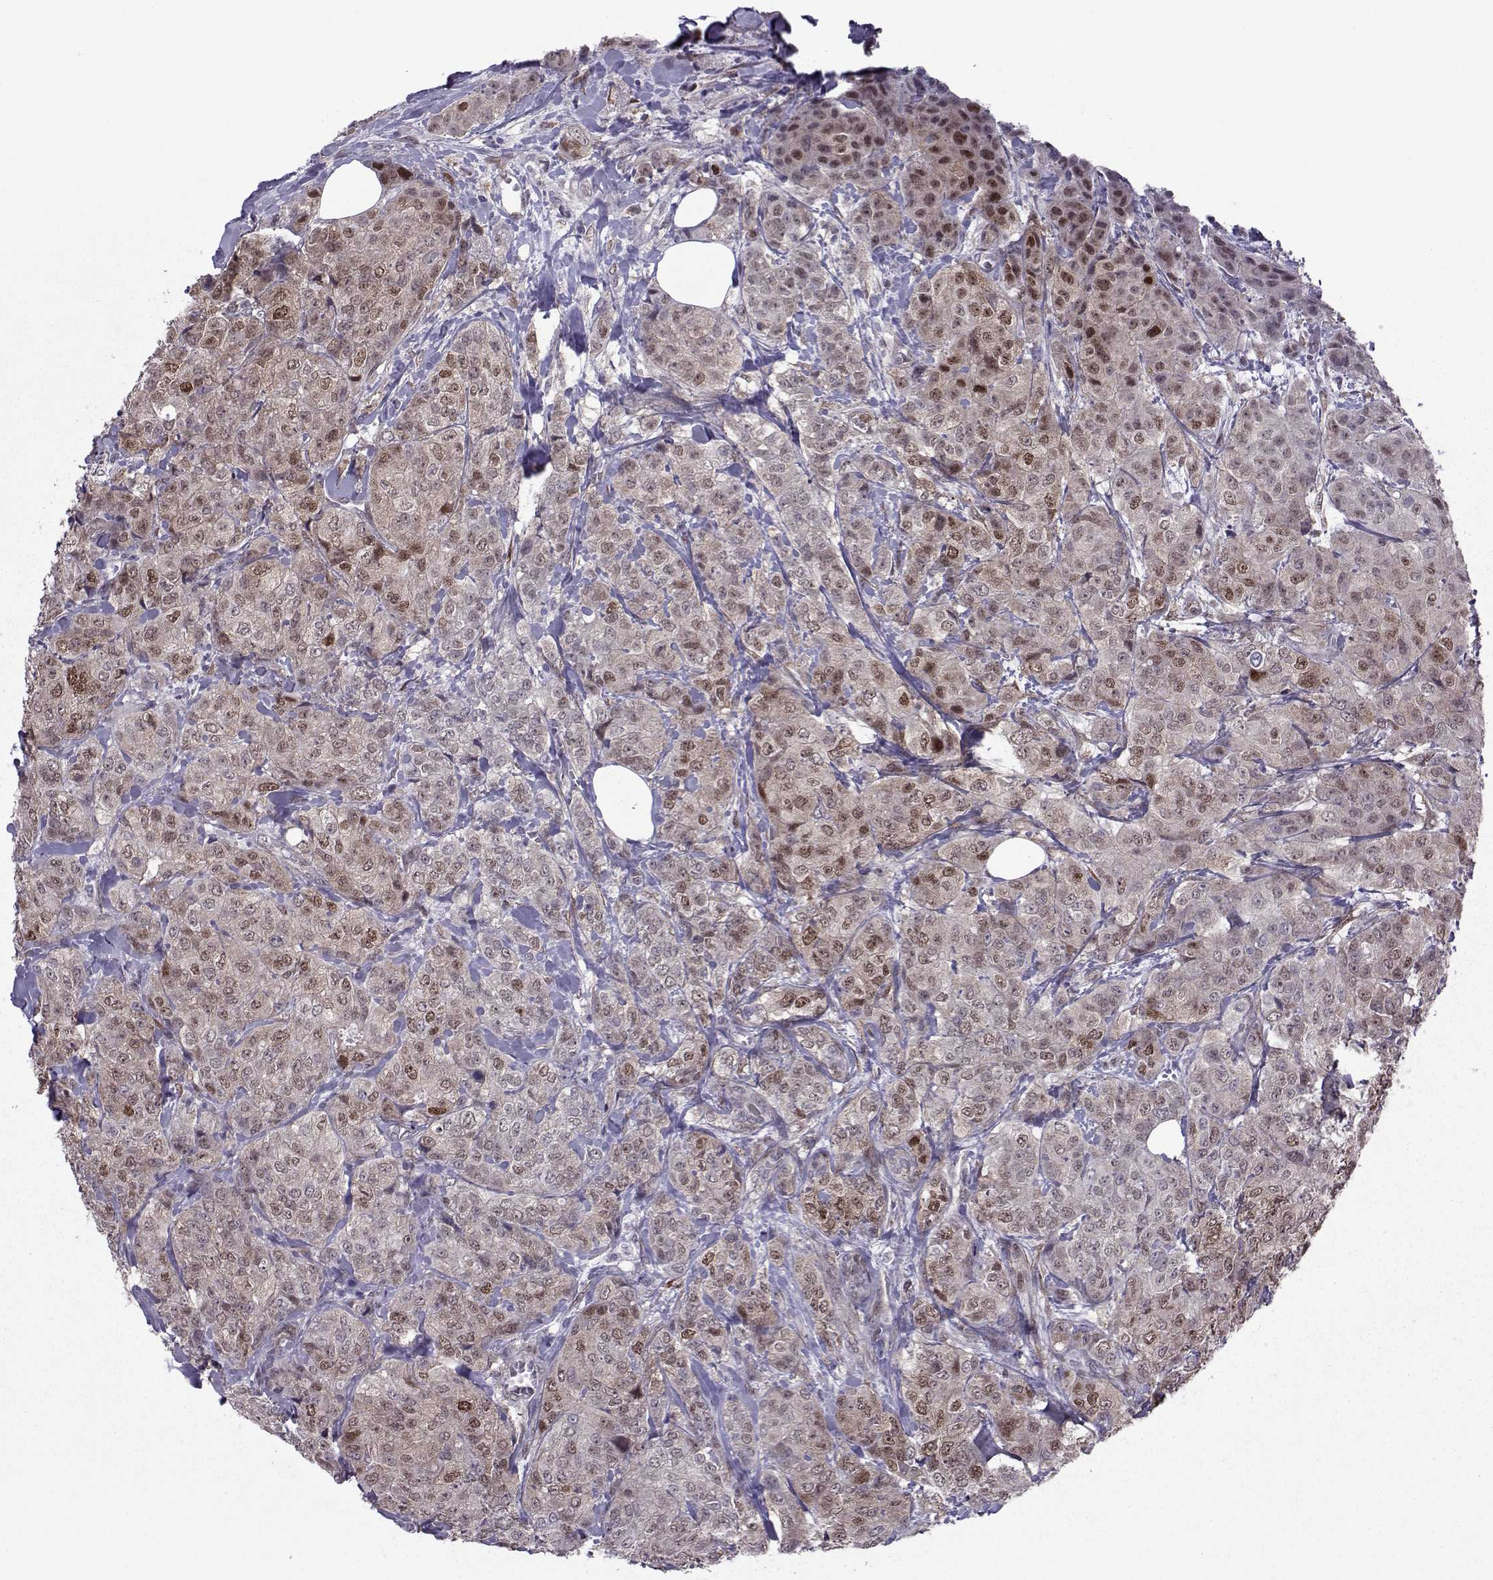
{"staining": {"intensity": "strong", "quantity": "25%-75%", "location": "nuclear"}, "tissue": "breast cancer", "cell_type": "Tumor cells", "image_type": "cancer", "snomed": [{"axis": "morphology", "description": "Duct carcinoma"}, {"axis": "topography", "description": "Breast"}], "caption": "This photomicrograph reveals immunohistochemistry (IHC) staining of breast cancer (invasive ductal carcinoma), with high strong nuclear expression in approximately 25%-75% of tumor cells.", "gene": "CDK4", "patient": {"sex": "female", "age": 43}}